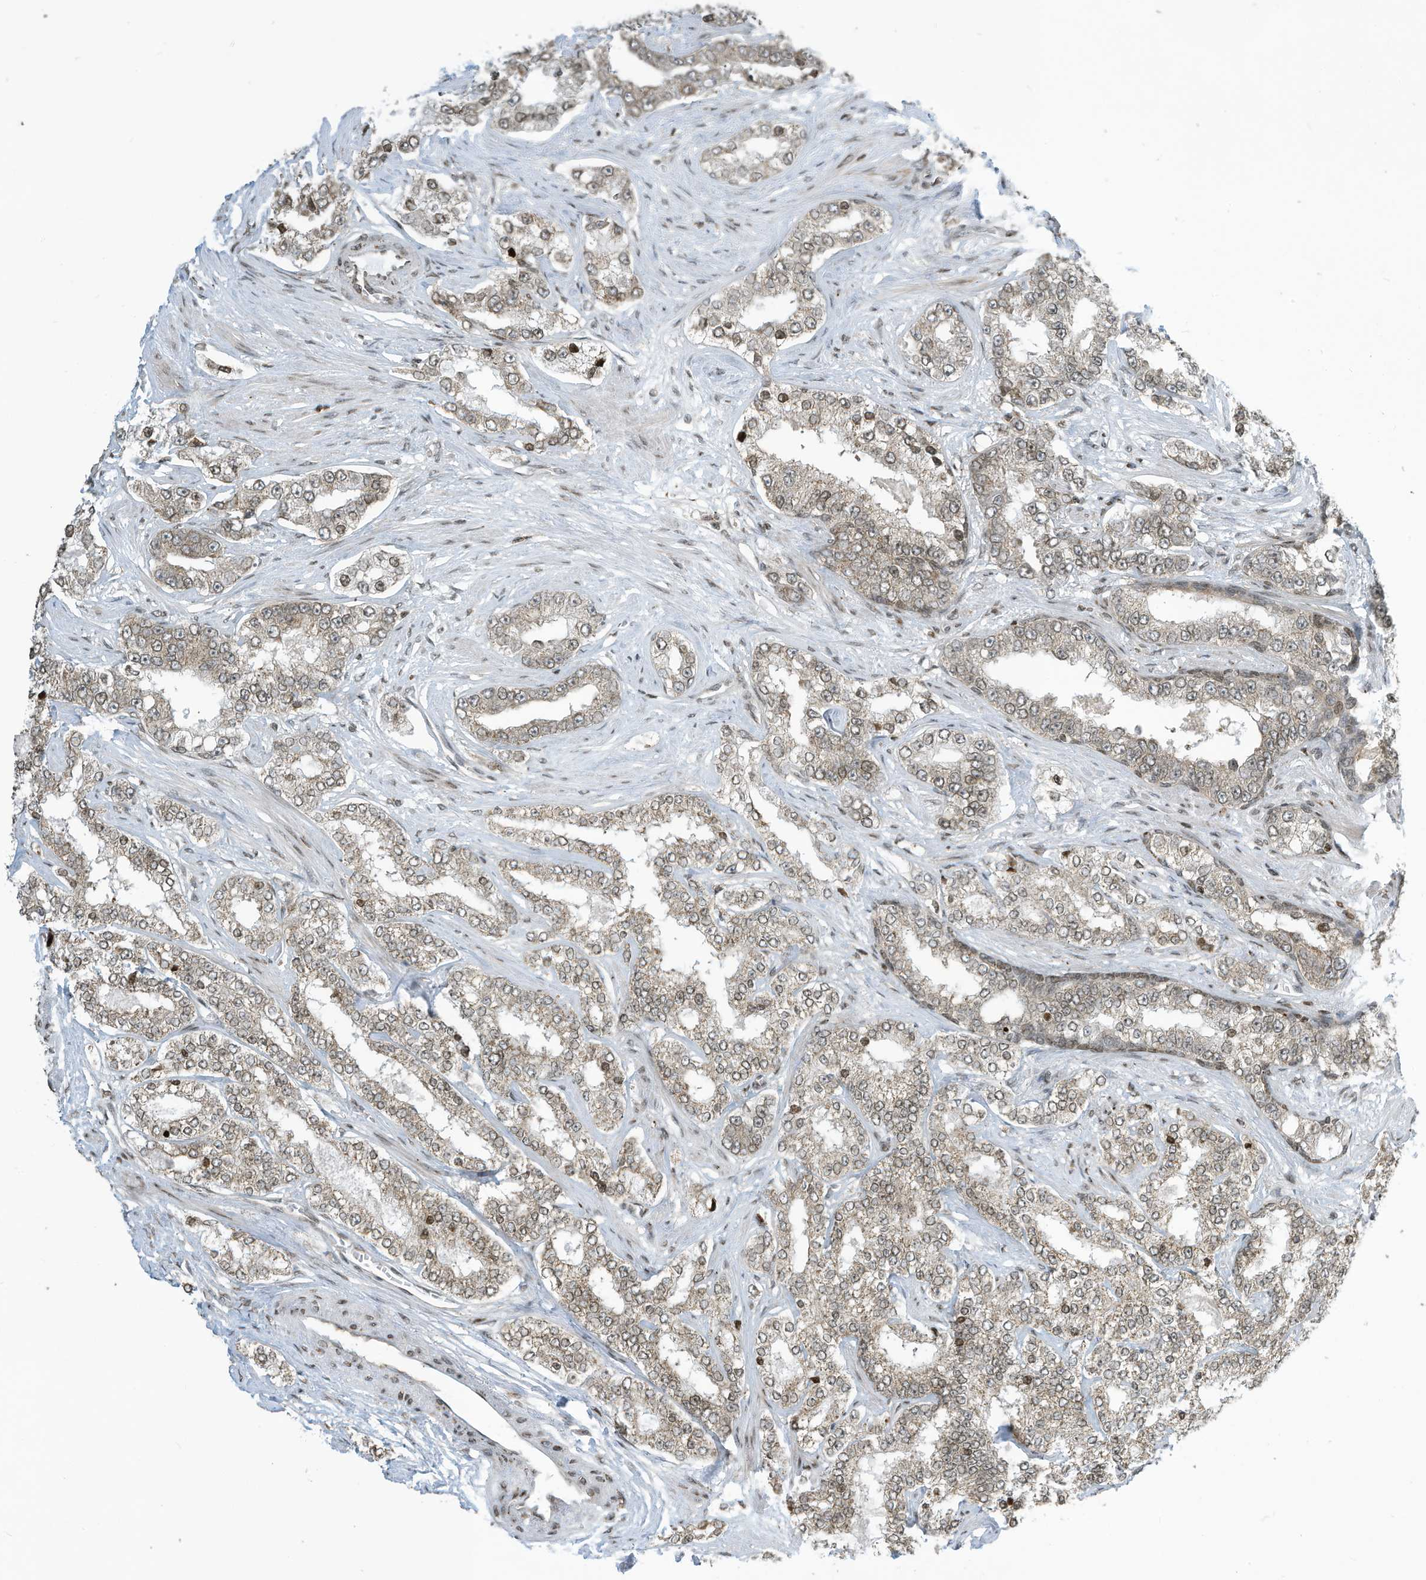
{"staining": {"intensity": "weak", "quantity": "<25%", "location": "nuclear"}, "tissue": "prostate cancer", "cell_type": "Tumor cells", "image_type": "cancer", "snomed": [{"axis": "morphology", "description": "Normal tissue, NOS"}, {"axis": "morphology", "description": "Adenocarcinoma, High grade"}, {"axis": "topography", "description": "Prostate"}], "caption": "Adenocarcinoma (high-grade) (prostate) was stained to show a protein in brown. There is no significant staining in tumor cells.", "gene": "ADI1", "patient": {"sex": "male", "age": 83}}